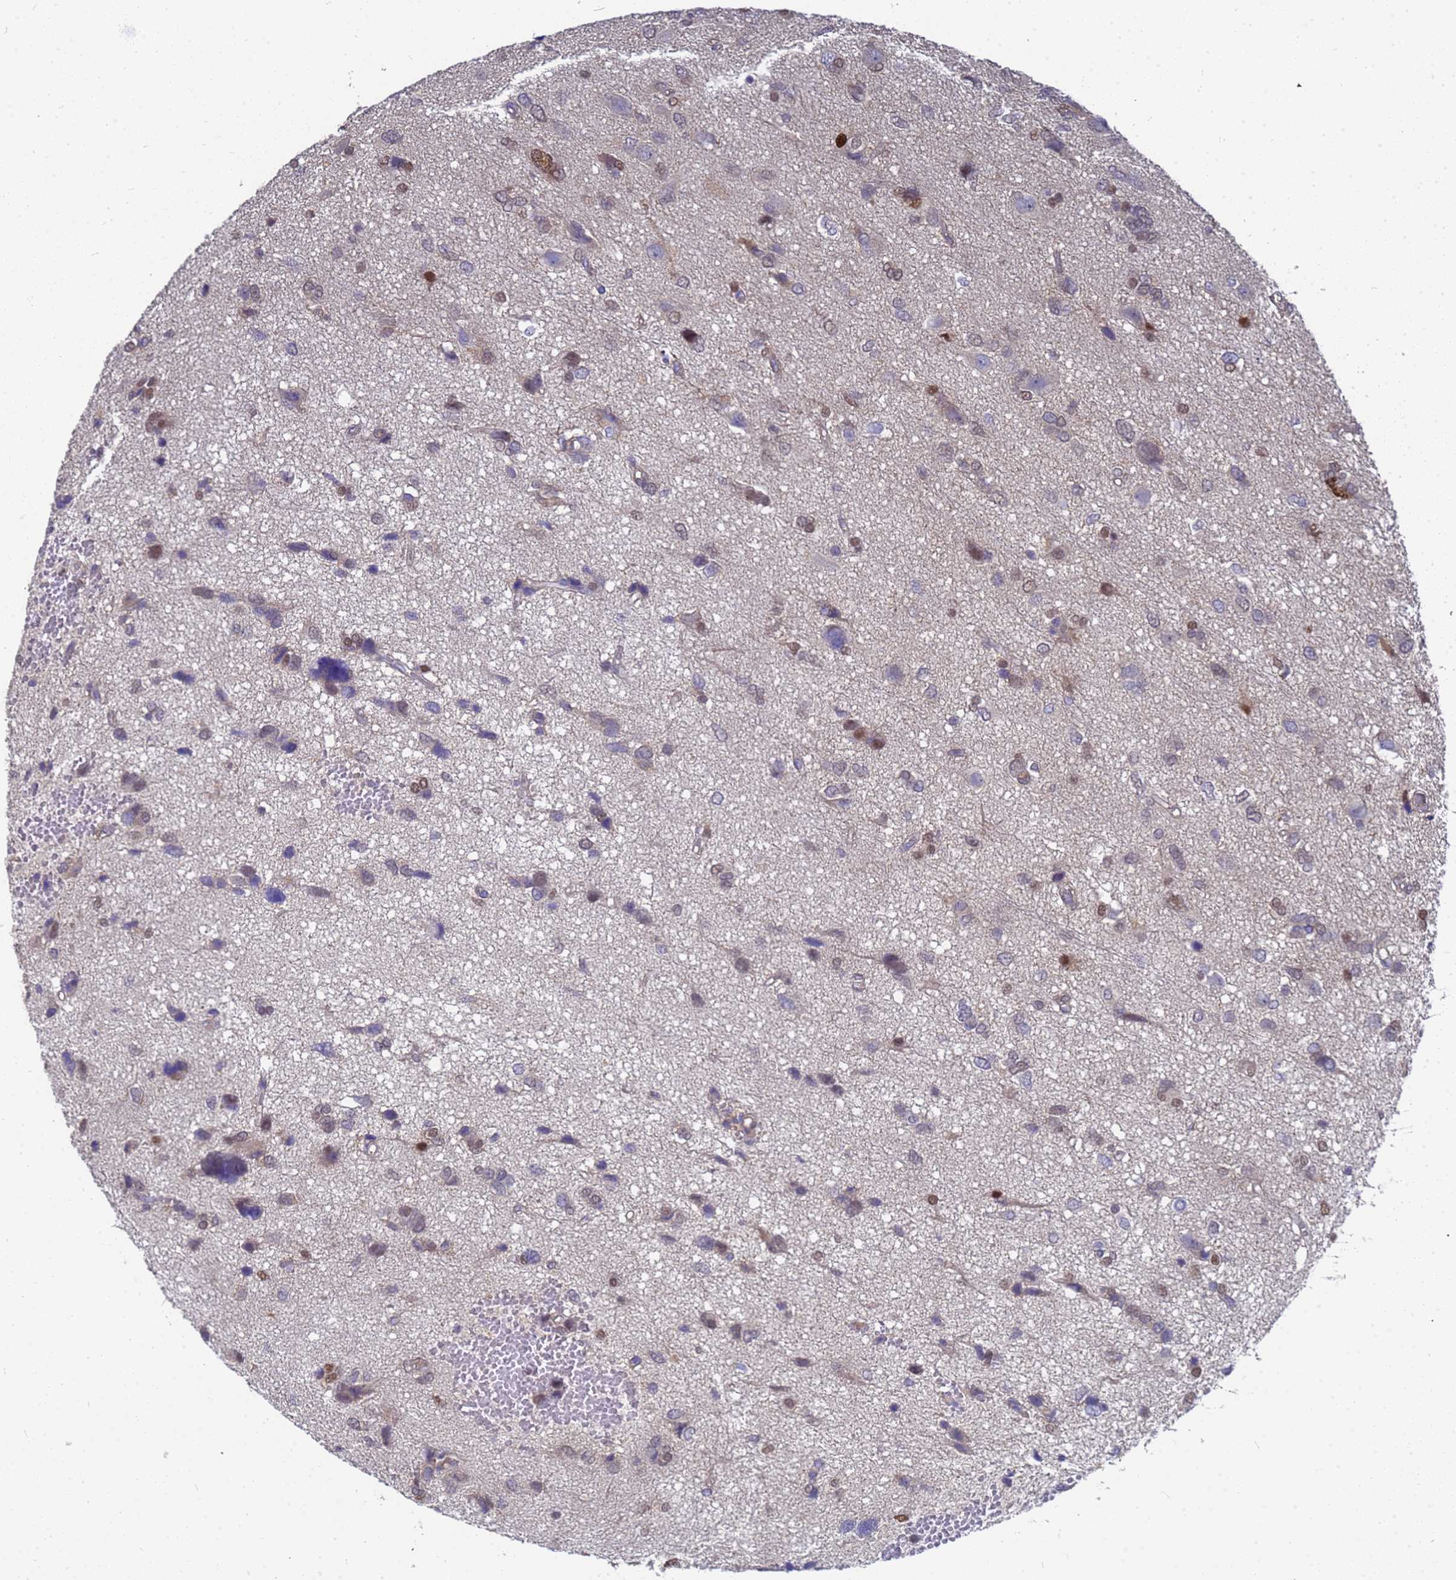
{"staining": {"intensity": "moderate", "quantity": "<25%", "location": "nuclear"}, "tissue": "glioma", "cell_type": "Tumor cells", "image_type": "cancer", "snomed": [{"axis": "morphology", "description": "Glioma, malignant, High grade"}, {"axis": "topography", "description": "Brain"}], "caption": "Immunohistochemical staining of glioma exhibits low levels of moderate nuclear protein staining in about <25% of tumor cells.", "gene": "SLC35E2B", "patient": {"sex": "female", "age": 59}}